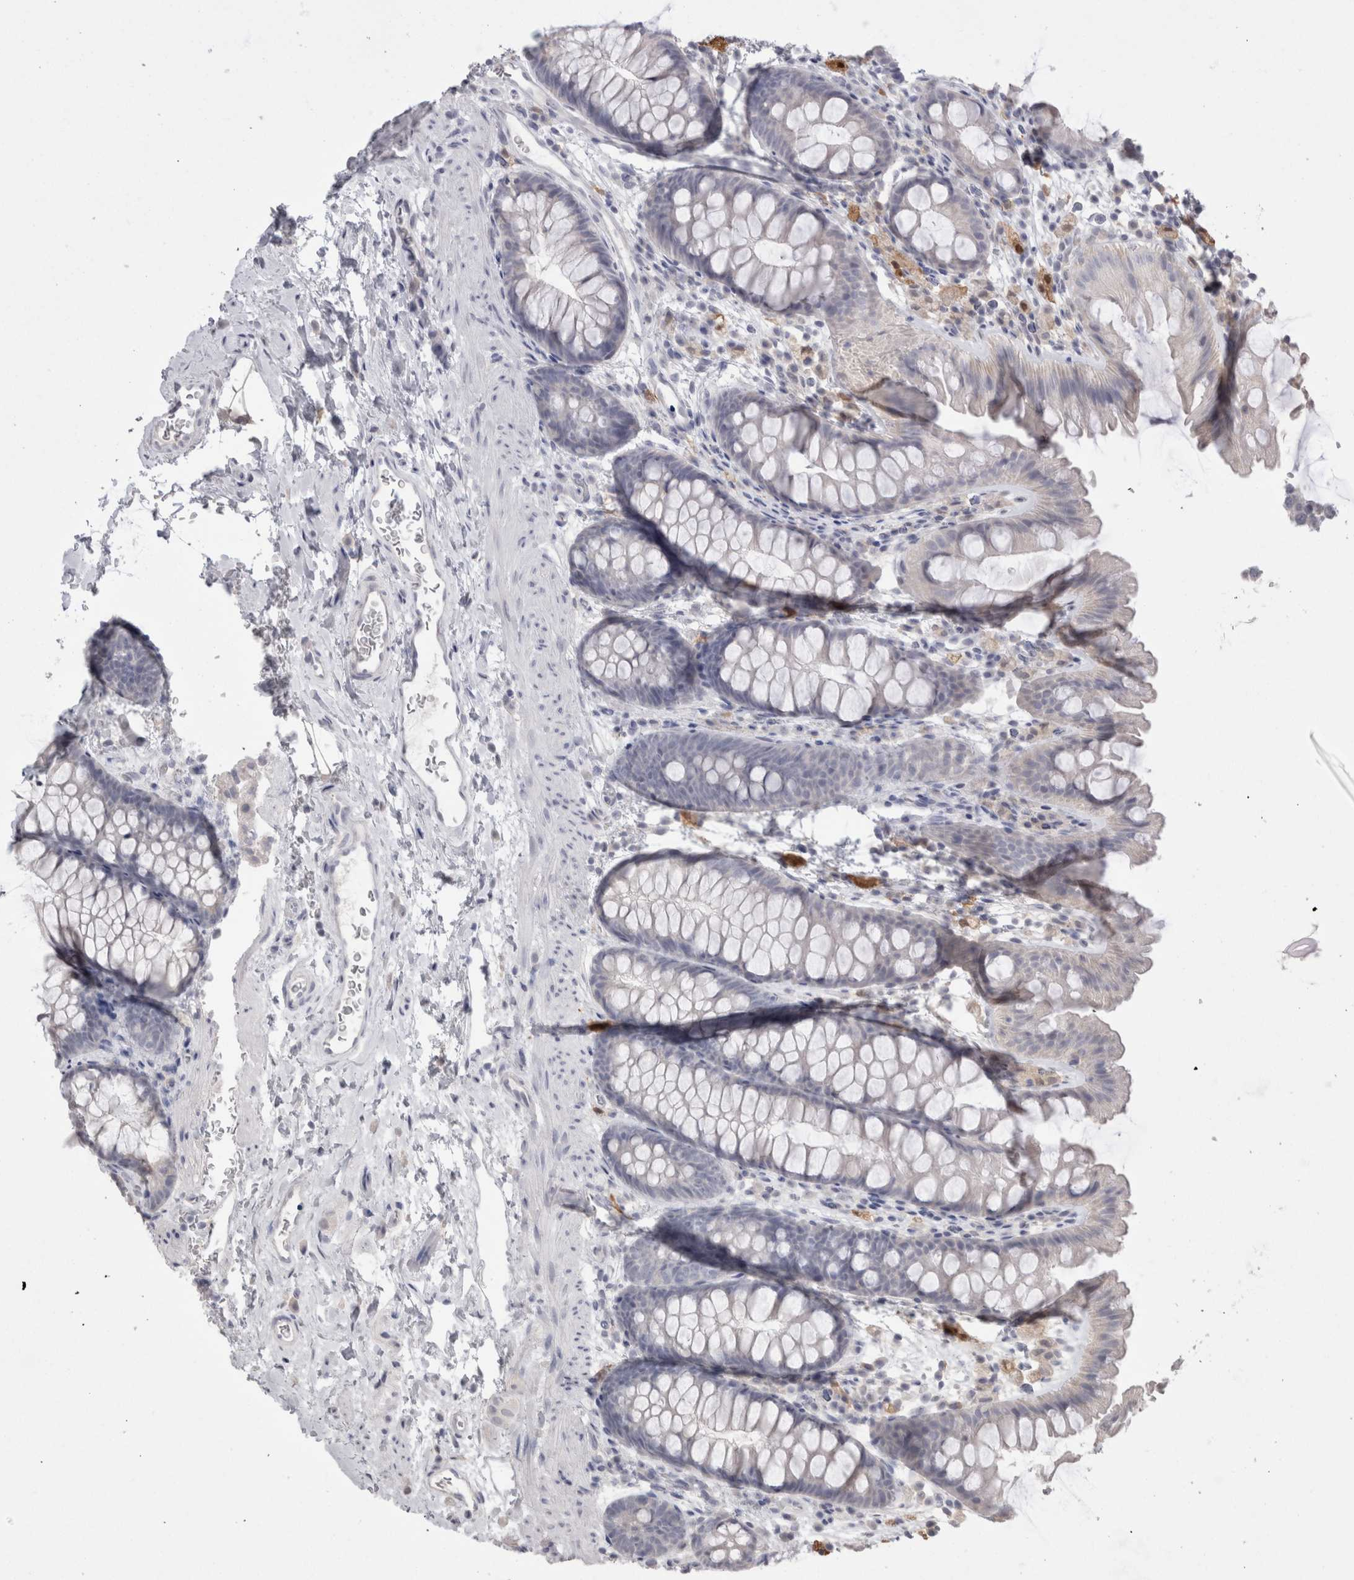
{"staining": {"intensity": "negative", "quantity": "none", "location": "none"}, "tissue": "colon", "cell_type": "Endothelial cells", "image_type": "normal", "snomed": [{"axis": "morphology", "description": "Normal tissue, NOS"}, {"axis": "topography", "description": "Colon"}], "caption": "This is an IHC histopathology image of normal human colon. There is no positivity in endothelial cells.", "gene": "SUCNR1", "patient": {"sex": "female", "age": 62}}